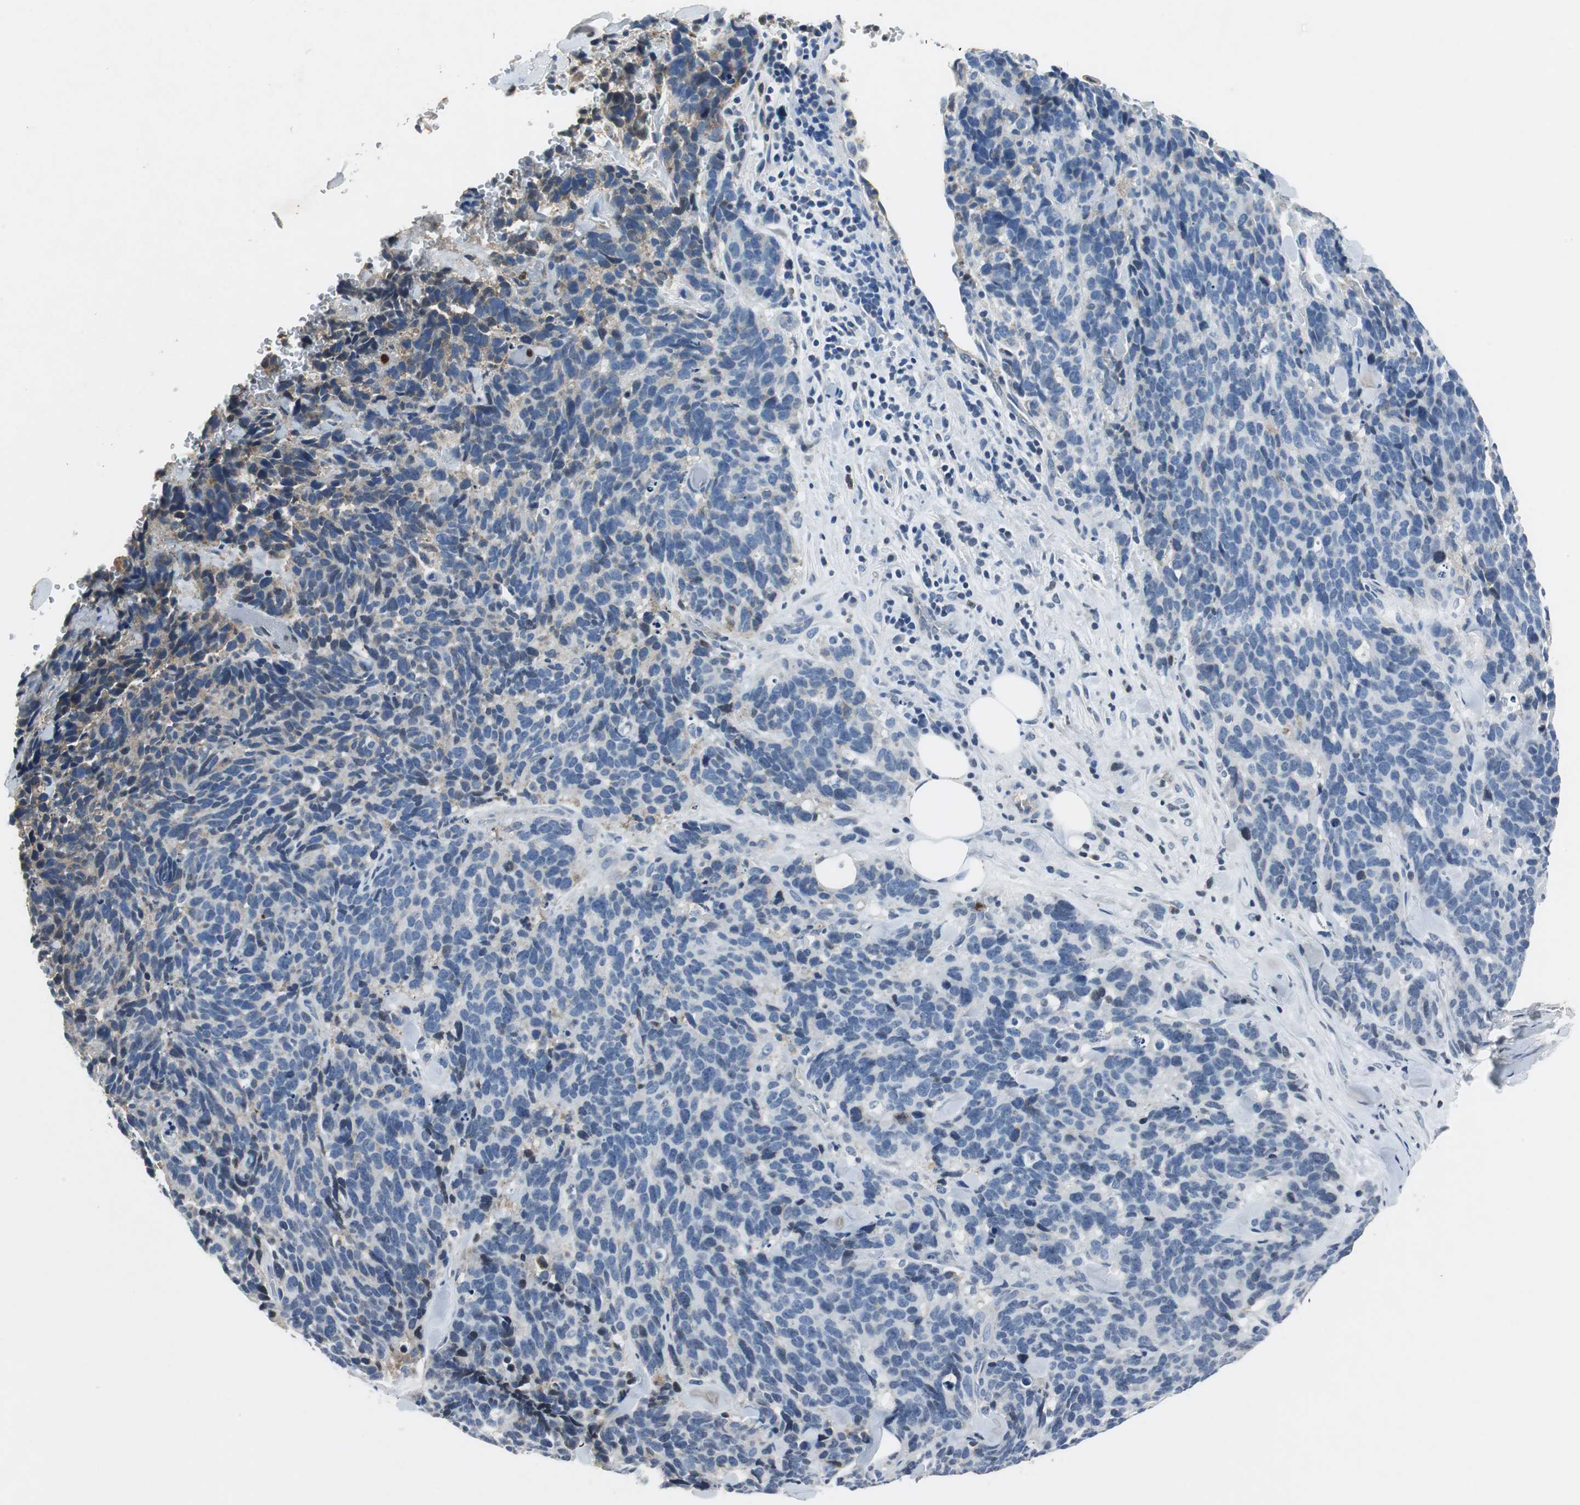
{"staining": {"intensity": "weak", "quantity": "25%-75%", "location": "nuclear"}, "tissue": "lung cancer", "cell_type": "Tumor cells", "image_type": "cancer", "snomed": [{"axis": "morphology", "description": "Neoplasm, malignant, NOS"}, {"axis": "topography", "description": "Lung"}], "caption": "Lung cancer (malignant neoplasm) tissue displays weak nuclear positivity in approximately 25%-75% of tumor cells, visualized by immunohistochemistry.", "gene": "ORM1", "patient": {"sex": "female", "age": 58}}